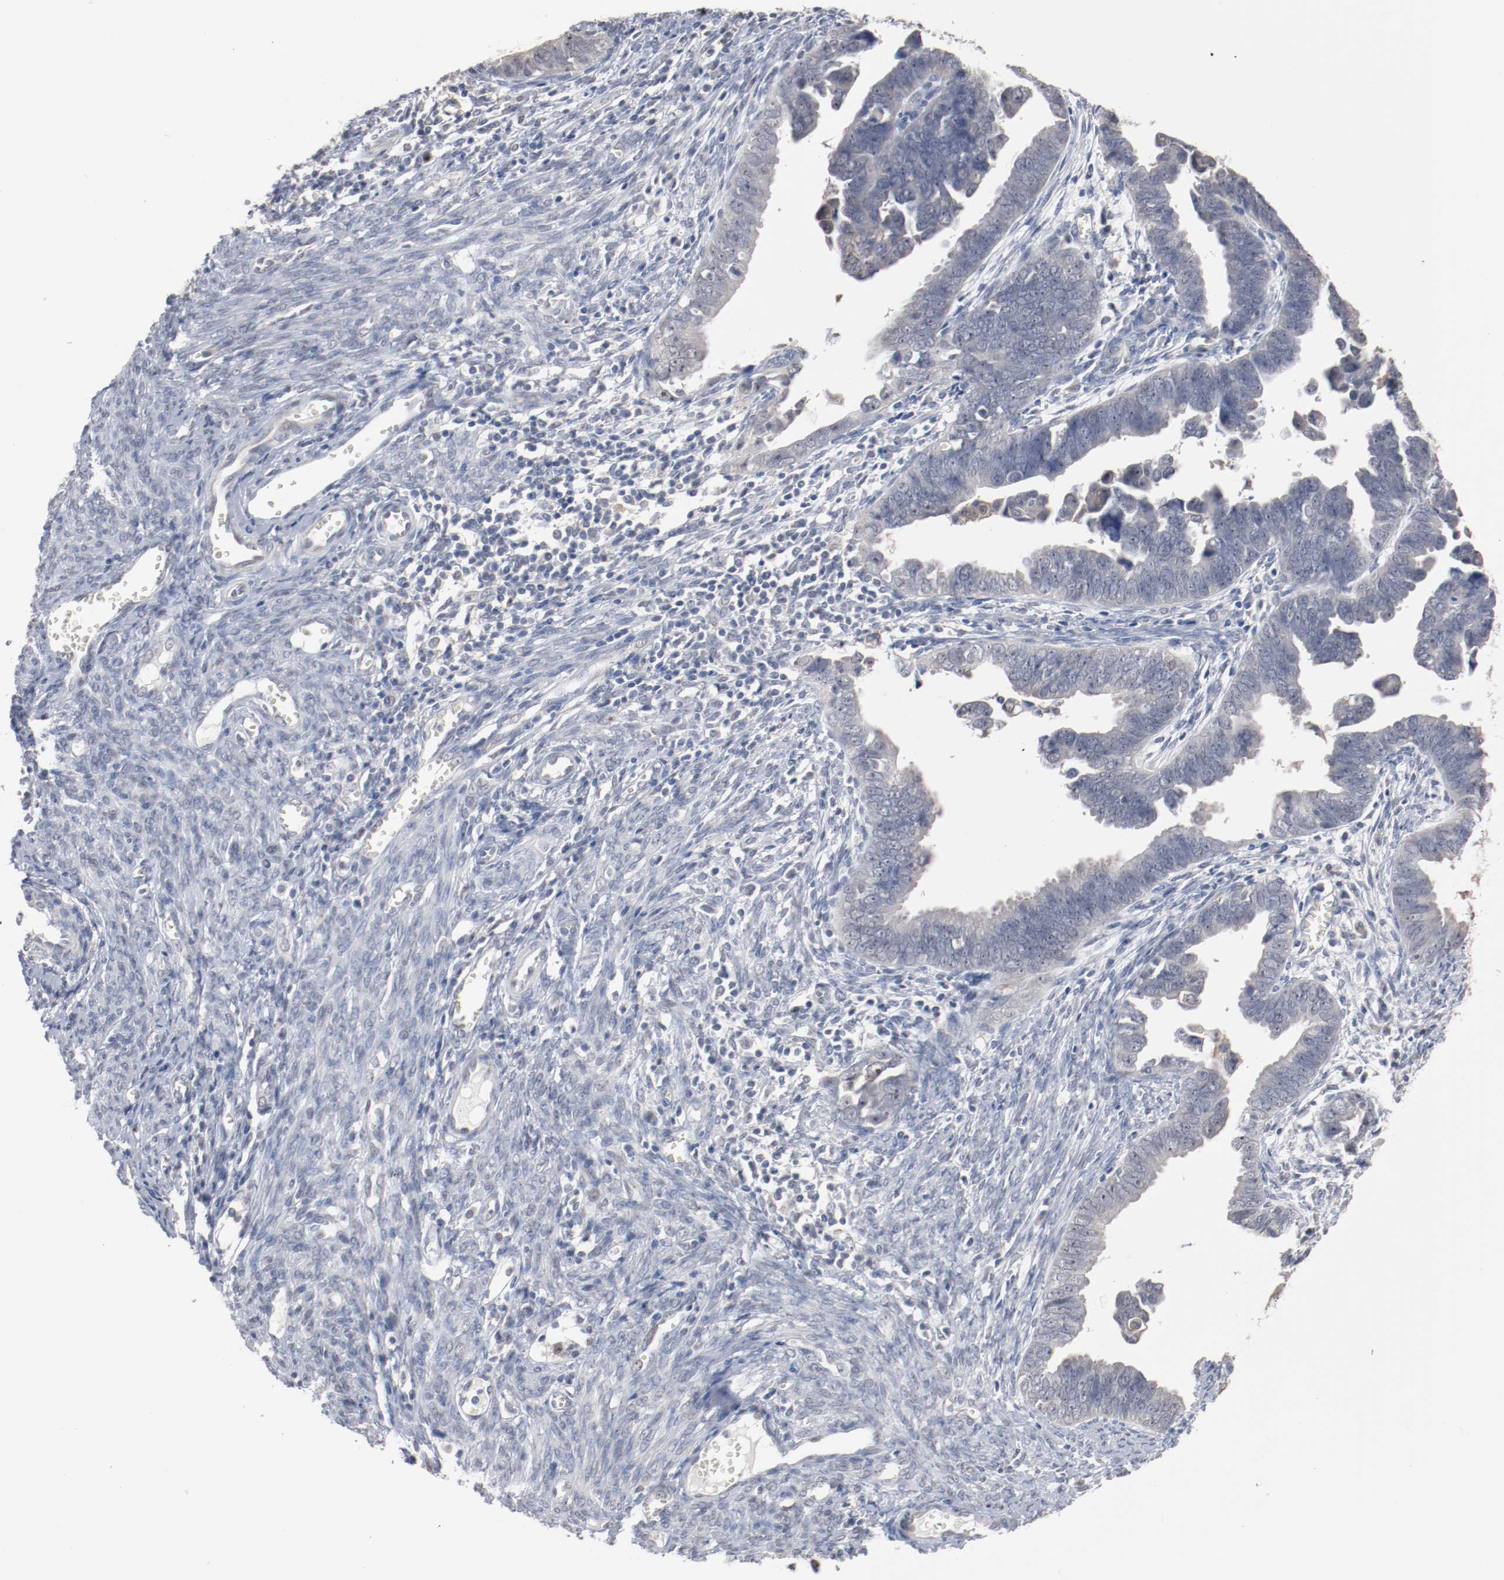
{"staining": {"intensity": "negative", "quantity": "none", "location": "none"}, "tissue": "endometrial cancer", "cell_type": "Tumor cells", "image_type": "cancer", "snomed": [{"axis": "morphology", "description": "Adenocarcinoma, NOS"}, {"axis": "topography", "description": "Endometrium"}], "caption": "DAB immunohistochemical staining of endometrial cancer (adenocarcinoma) exhibits no significant staining in tumor cells. (DAB (3,3'-diaminobenzidine) IHC with hematoxylin counter stain).", "gene": "ERICH1", "patient": {"sex": "female", "age": 75}}